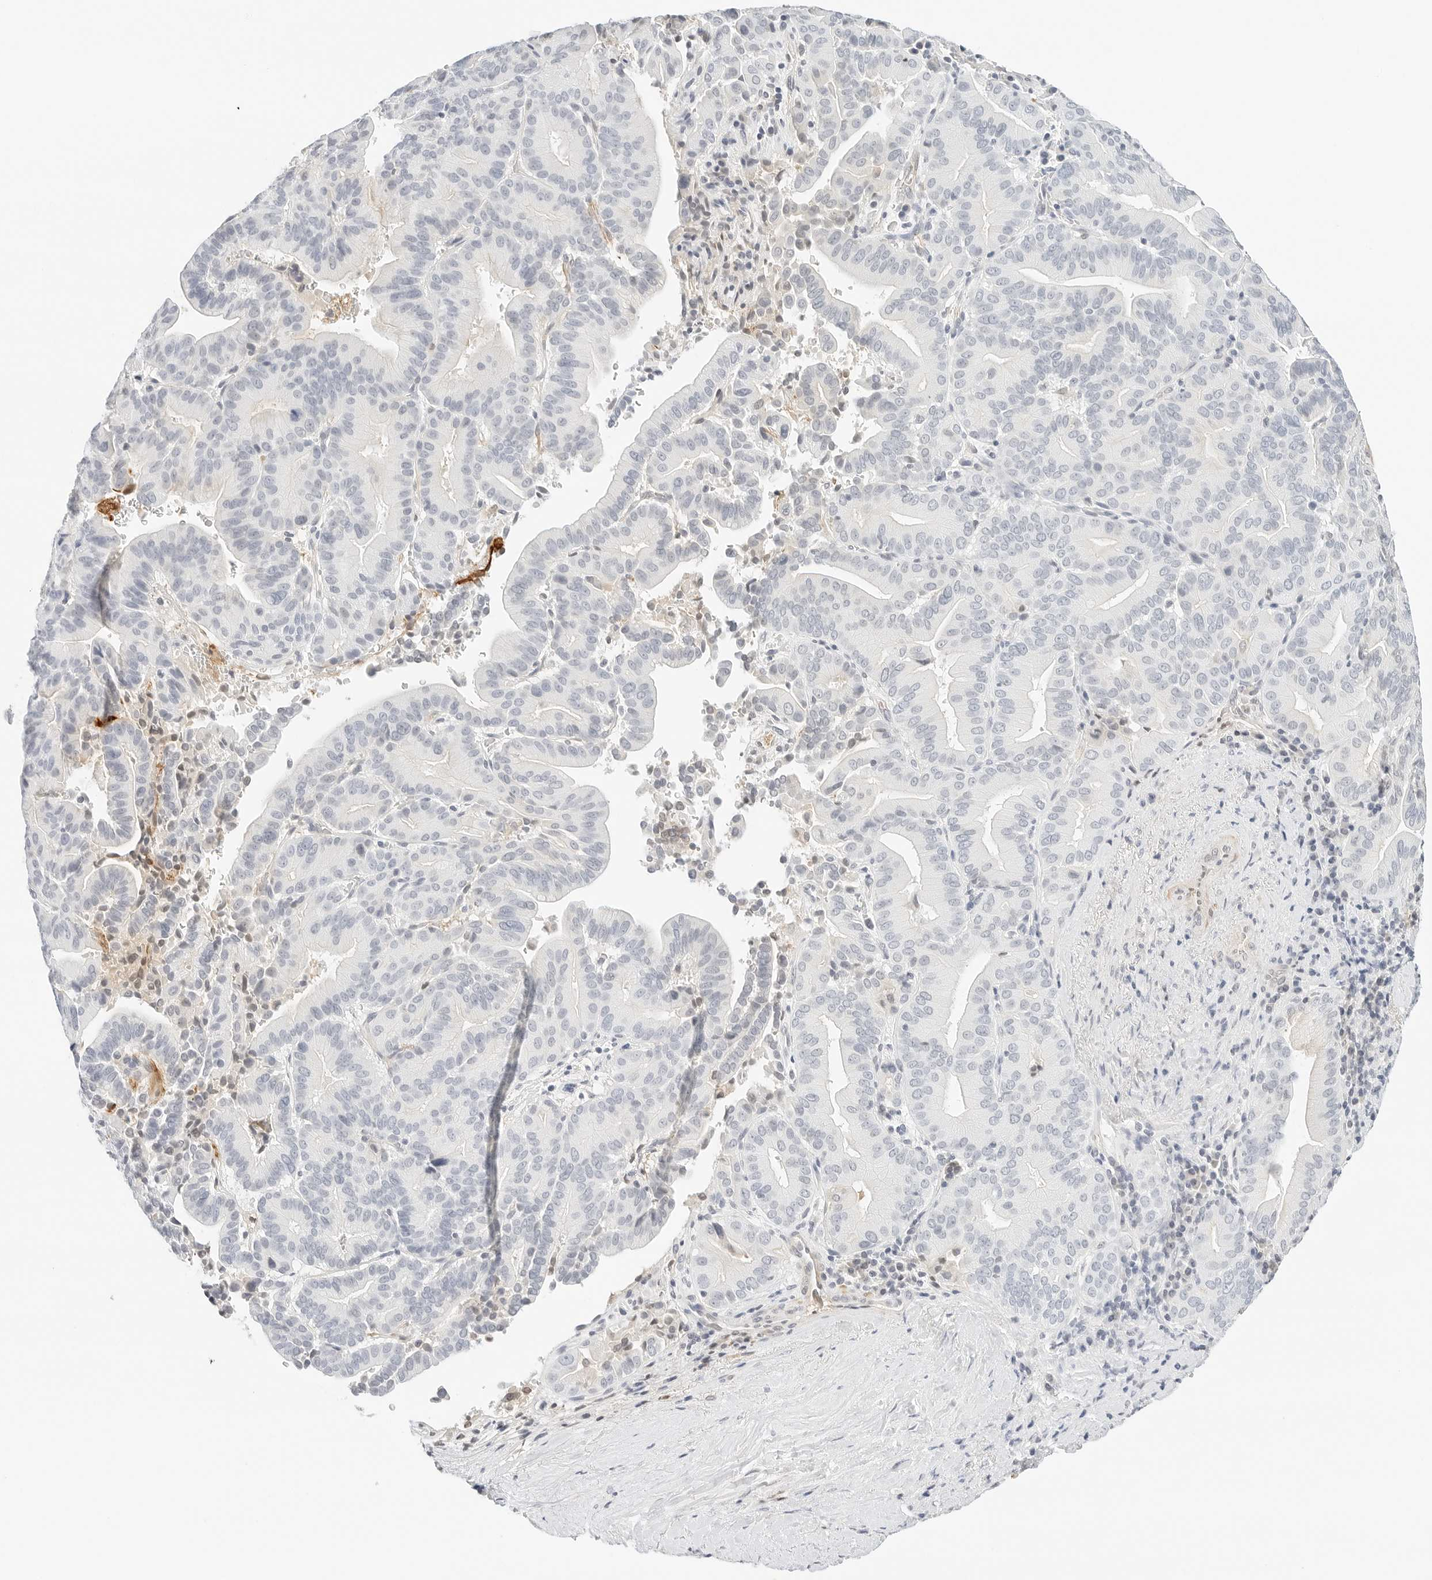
{"staining": {"intensity": "negative", "quantity": "none", "location": "none"}, "tissue": "liver cancer", "cell_type": "Tumor cells", "image_type": "cancer", "snomed": [{"axis": "morphology", "description": "Cholangiocarcinoma"}, {"axis": "topography", "description": "Liver"}], "caption": "An image of liver cholangiocarcinoma stained for a protein displays no brown staining in tumor cells. (IHC, brightfield microscopy, high magnification).", "gene": "PKDCC", "patient": {"sex": "female", "age": 75}}